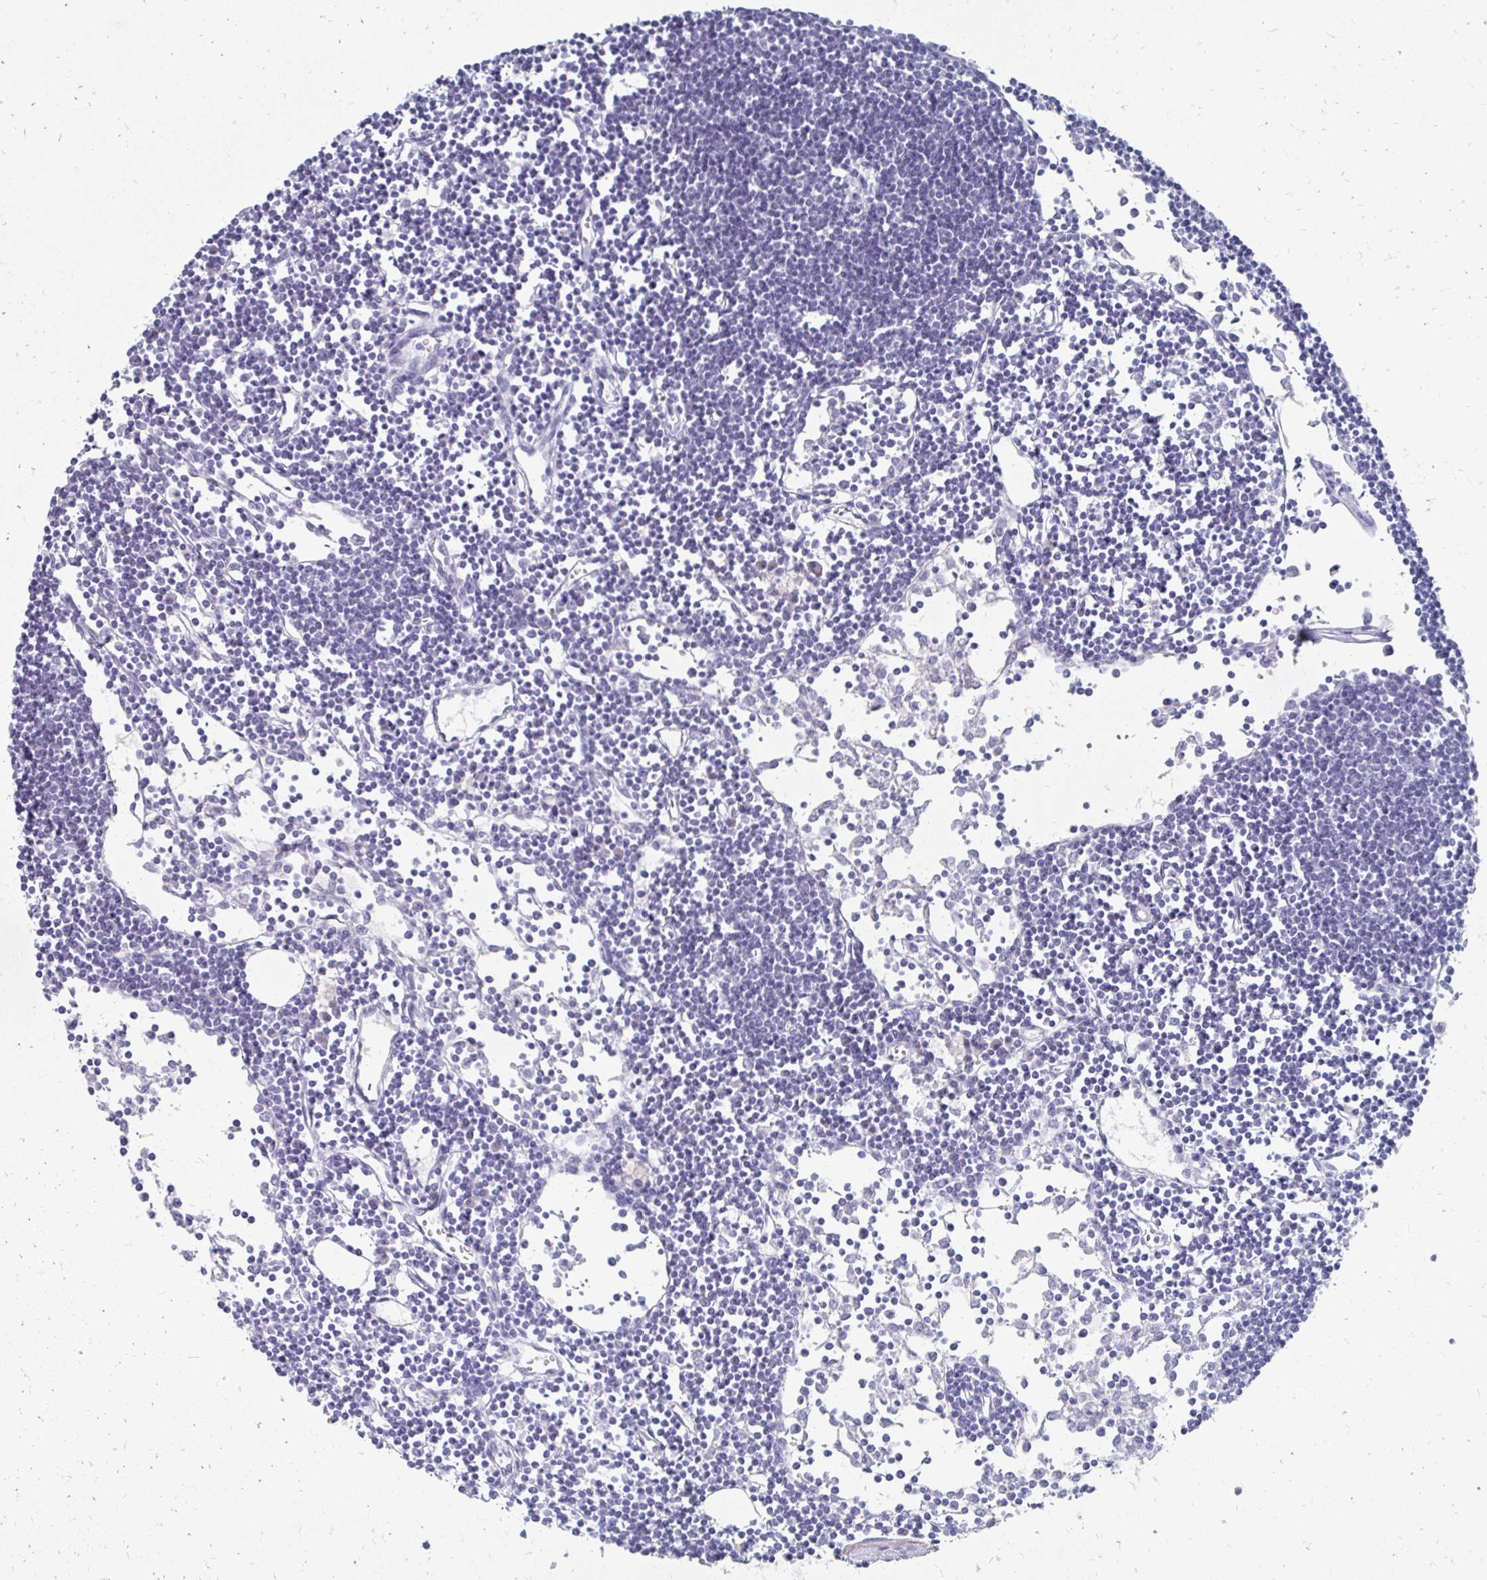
{"staining": {"intensity": "negative", "quantity": "none", "location": "none"}, "tissue": "lymph node", "cell_type": "Germinal center cells", "image_type": "normal", "snomed": [{"axis": "morphology", "description": "Normal tissue, NOS"}, {"axis": "topography", "description": "Lymph node"}], "caption": "Germinal center cells are negative for brown protein staining in normal lymph node.", "gene": "SYCP3", "patient": {"sex": "female", "age": 65}}